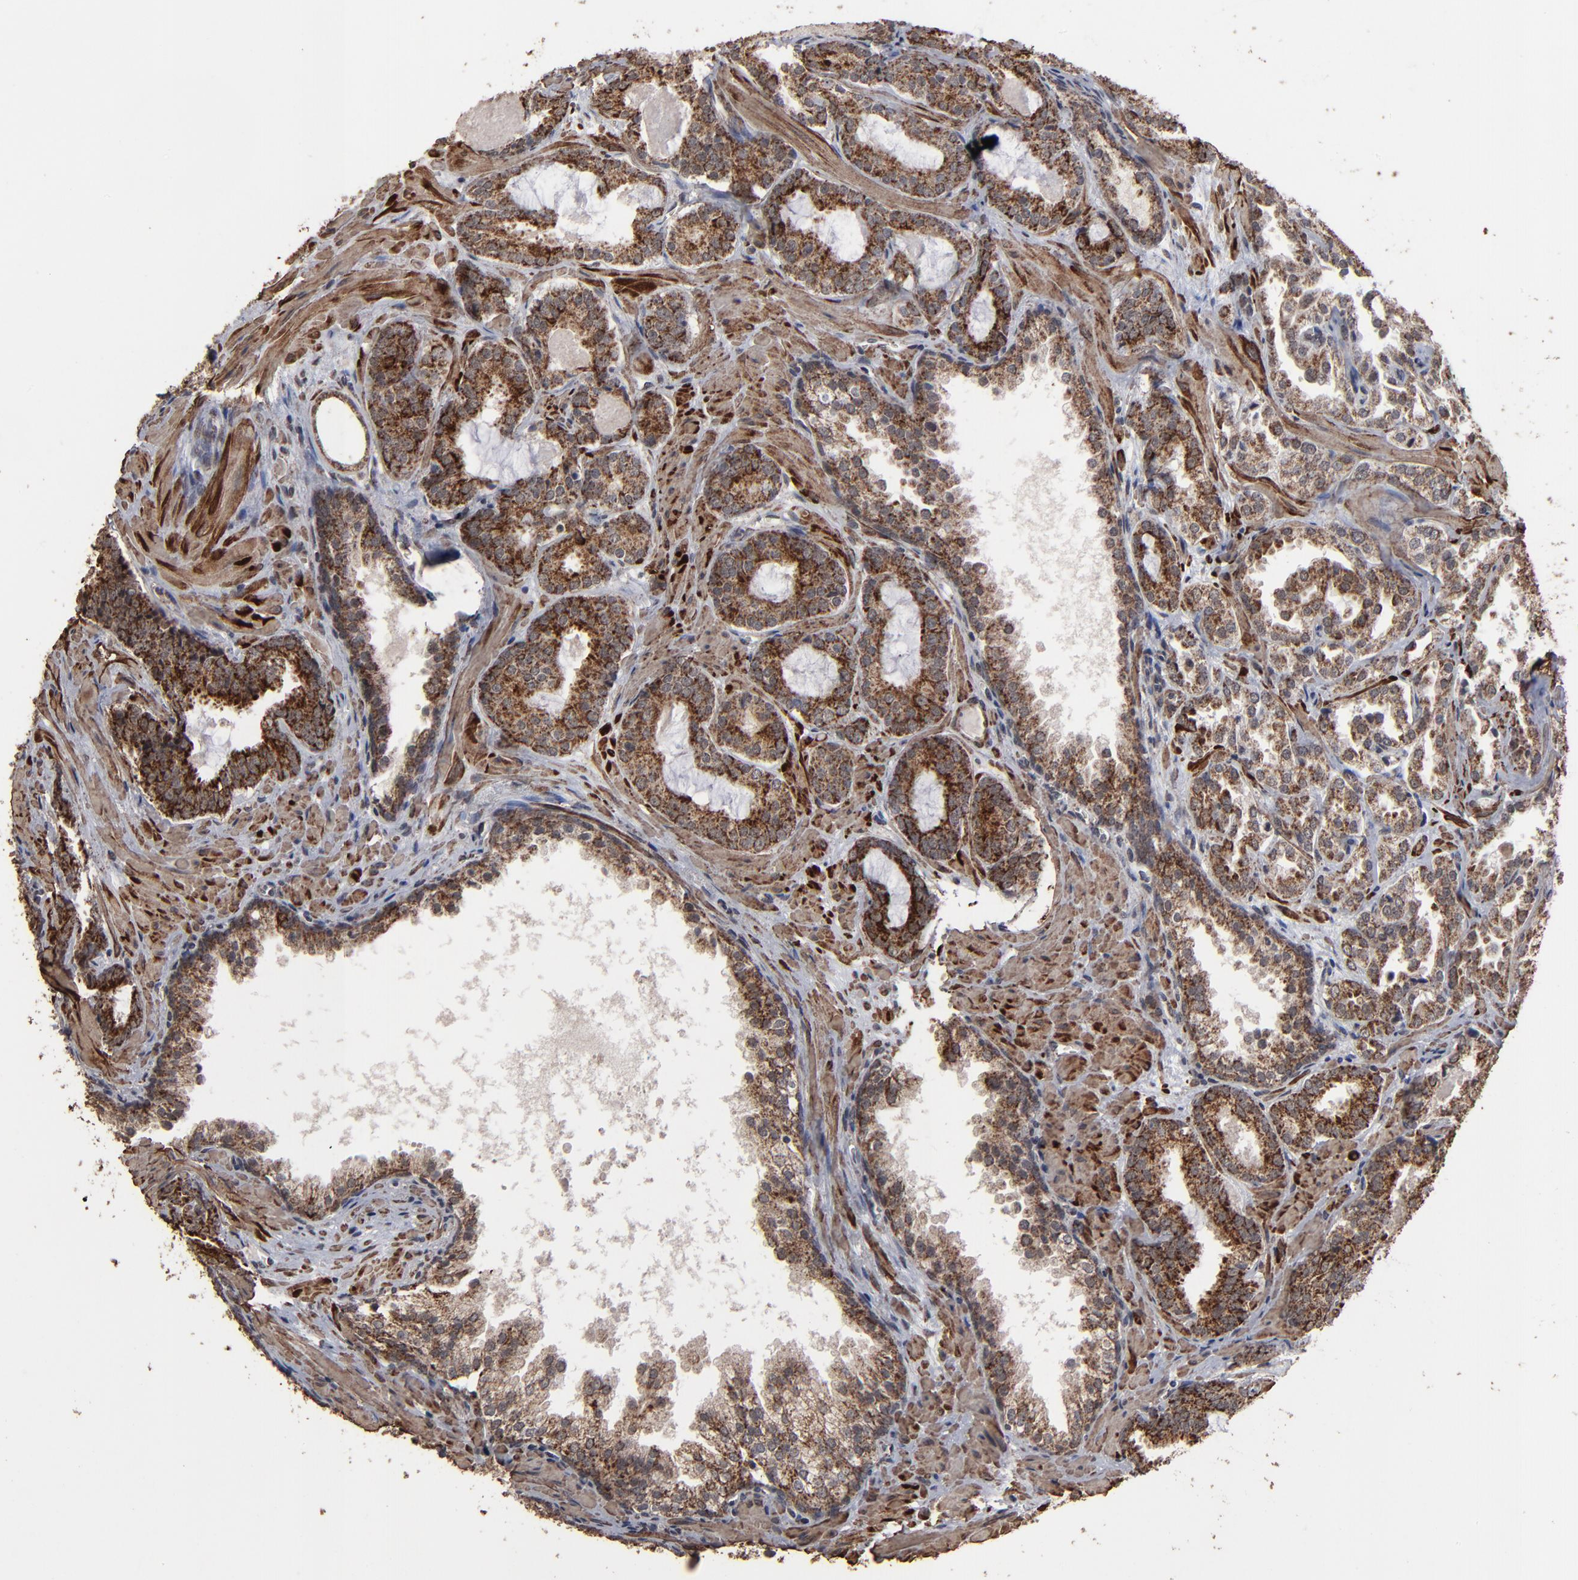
{"staining": {"intensity": "strong", "quantity": ">75%", "location": "cytoplasmic/membranous"}, "tissue": "prostate cancer", "cell_type": "Tumor cells", "image_type": "cancer", "snomed": [{"axis": "morphology", "description": "Adenocarcinoma, Medium grade"}, {"axis": "topography", "description": "Prostate"}], "caption": "An image of adenocarcinoma (medium-grade) (prostate) stained for a protein exhibits strong cytoplasmic/membranous brown staining in tumor cells.", "gene": "BNIP3", "patient": {"sex": "male", "age": 64}}